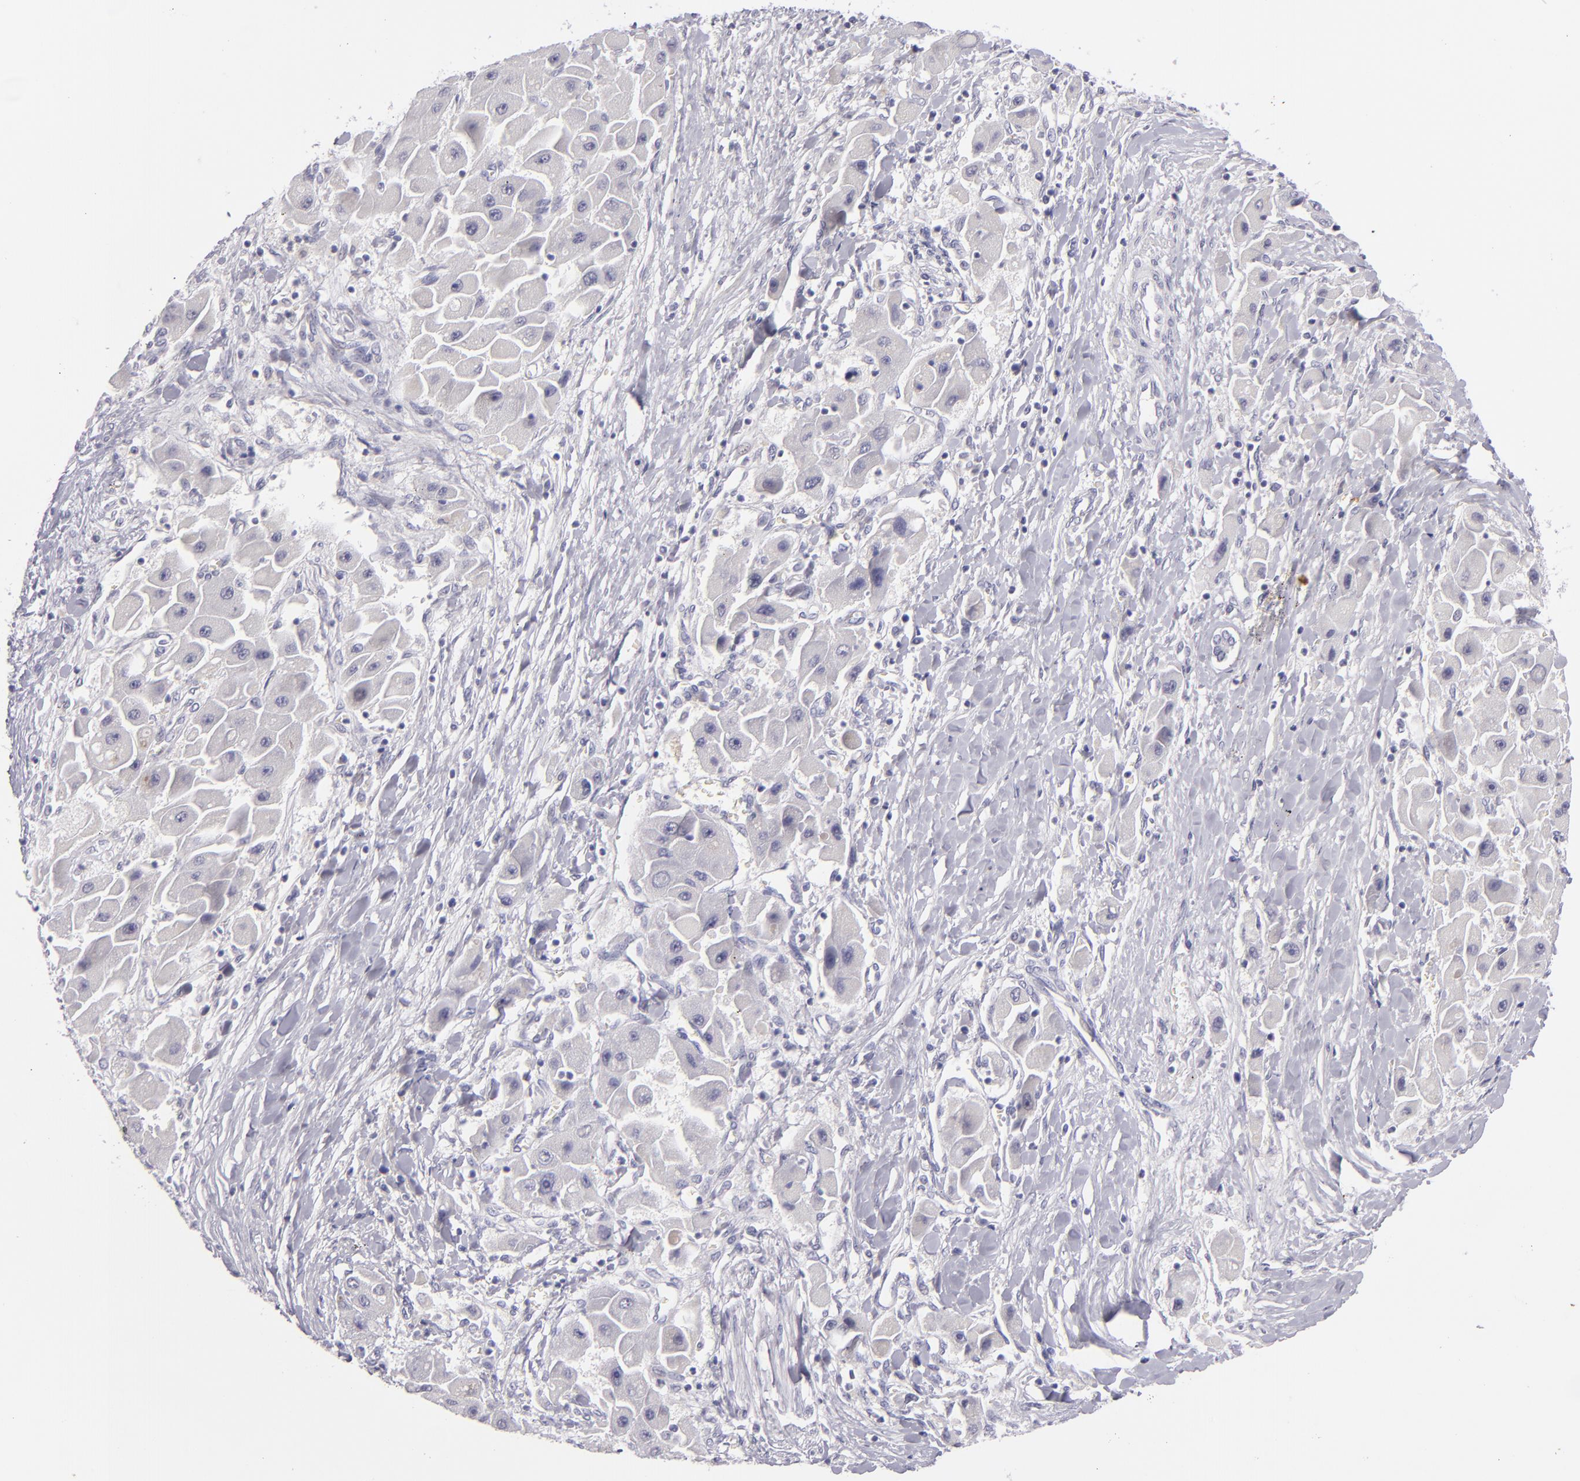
{"staining": {"intensity": "negative", "quantity": "none", "location": "none"}, "tissue": "liver cancer", "cell_type": "Tumor cells", "image_type": "cancer", "snomed": [{"axis": "morphology", "description": "Carcinoma, Hepatocellular, NOS"}, {"axis": "topography", "description": "Liver"}], "caption": "The image reveals no staining of tumor cells in liver cancer.", "gene": "TNNC1", "patient": {"sex": "male", "age": 24}}